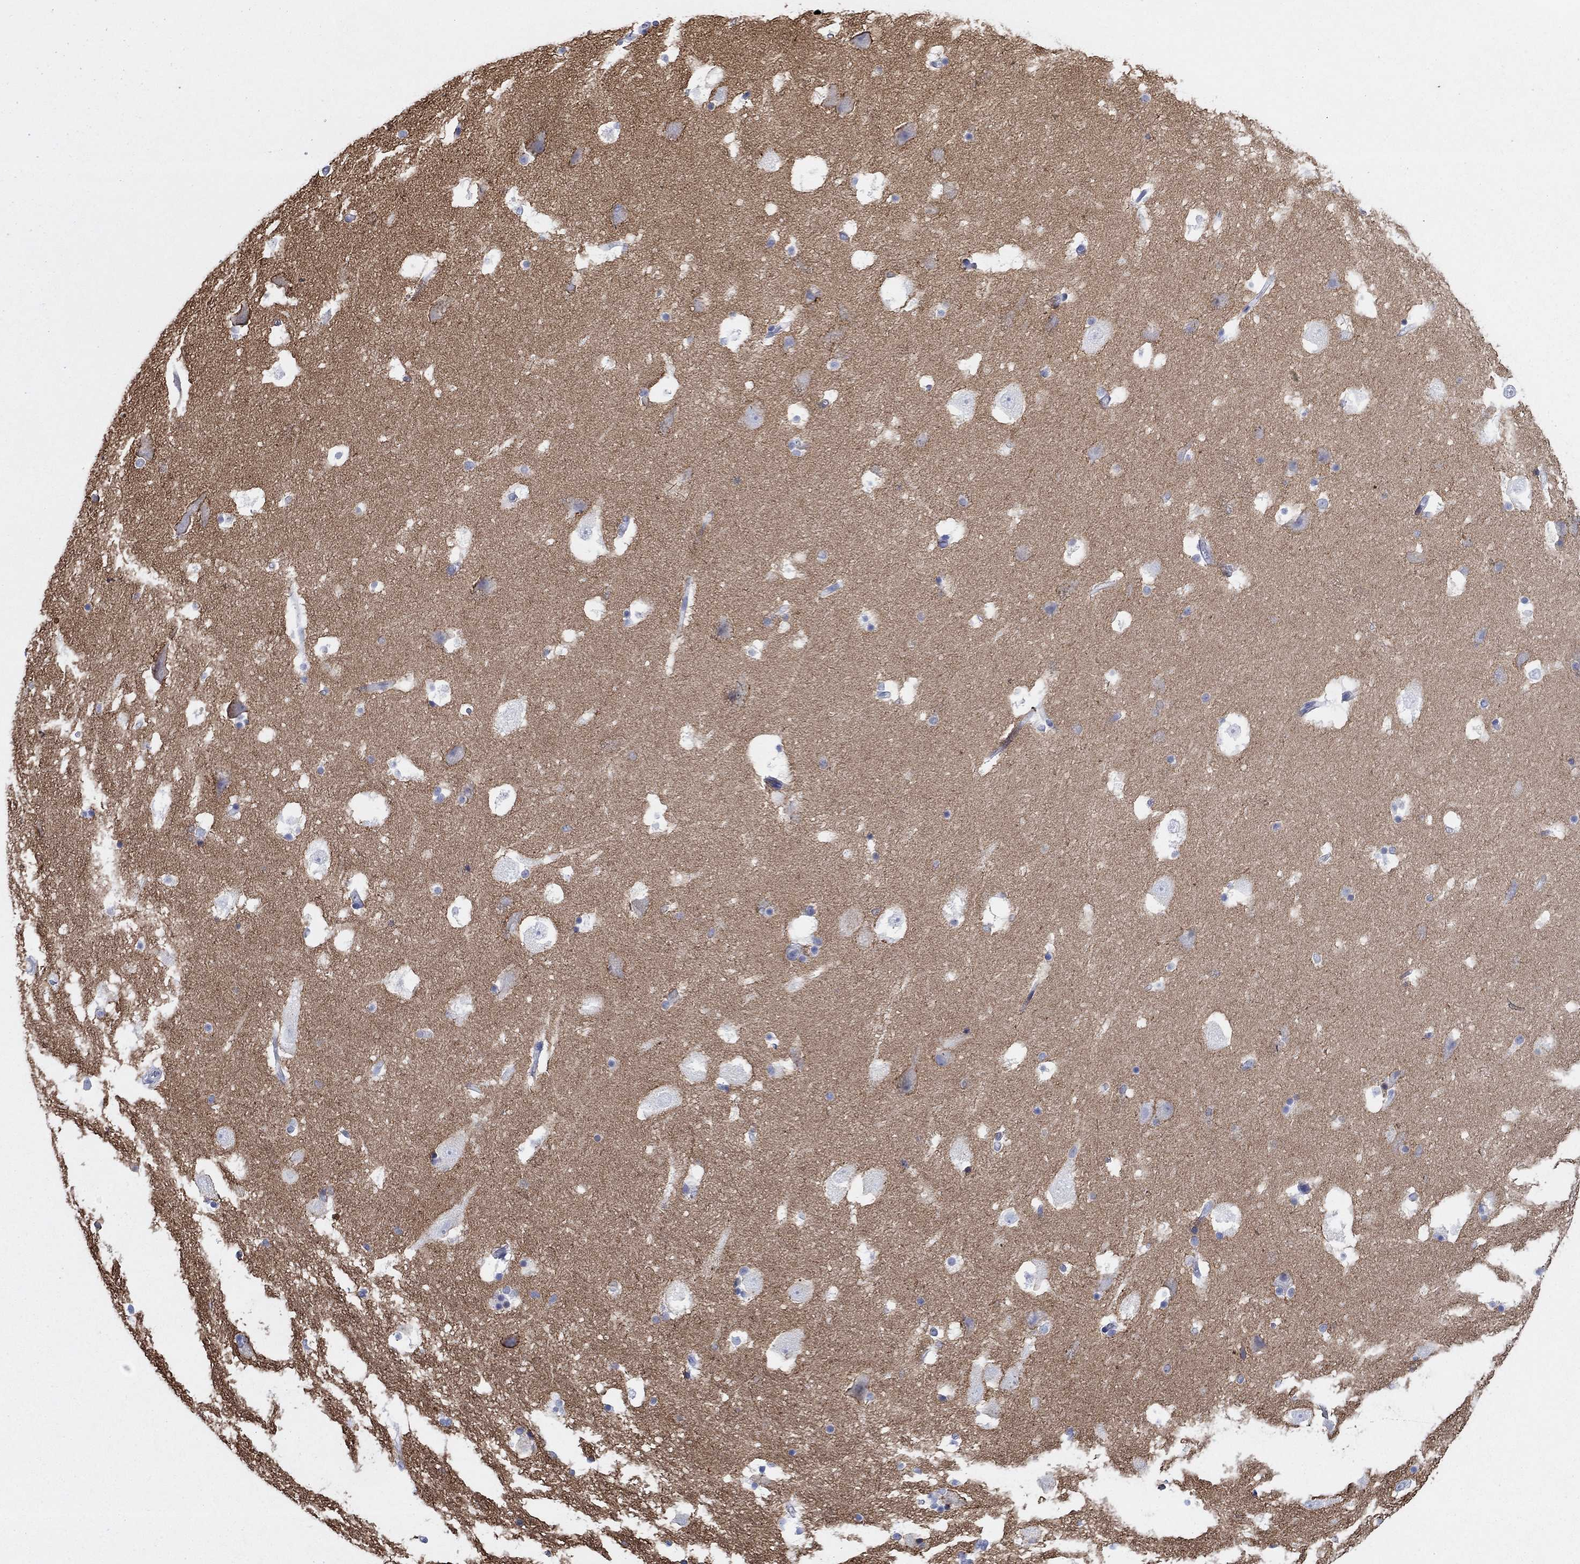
{"staining": {"intensity": "negative", "quantity": "none", "location": "none"}, "tissue": "hippocampus", "cell_type": "Glial cells", "image_type": "normal", "snomed": [{"axis": "morphology", "description": "Normal tissue, NOS"}, {"axis": "topography", "description": "Hippocampus"}], "caption": "Immunohistochemistry image of unremarkable hippocampus: human hippocampus stained with DAB (3,3'-diaminobenzidine) shows no significant protein expression in glial cells.", "gene": "ATP1B1", "patient": {"sex": "male", "age": 51}}